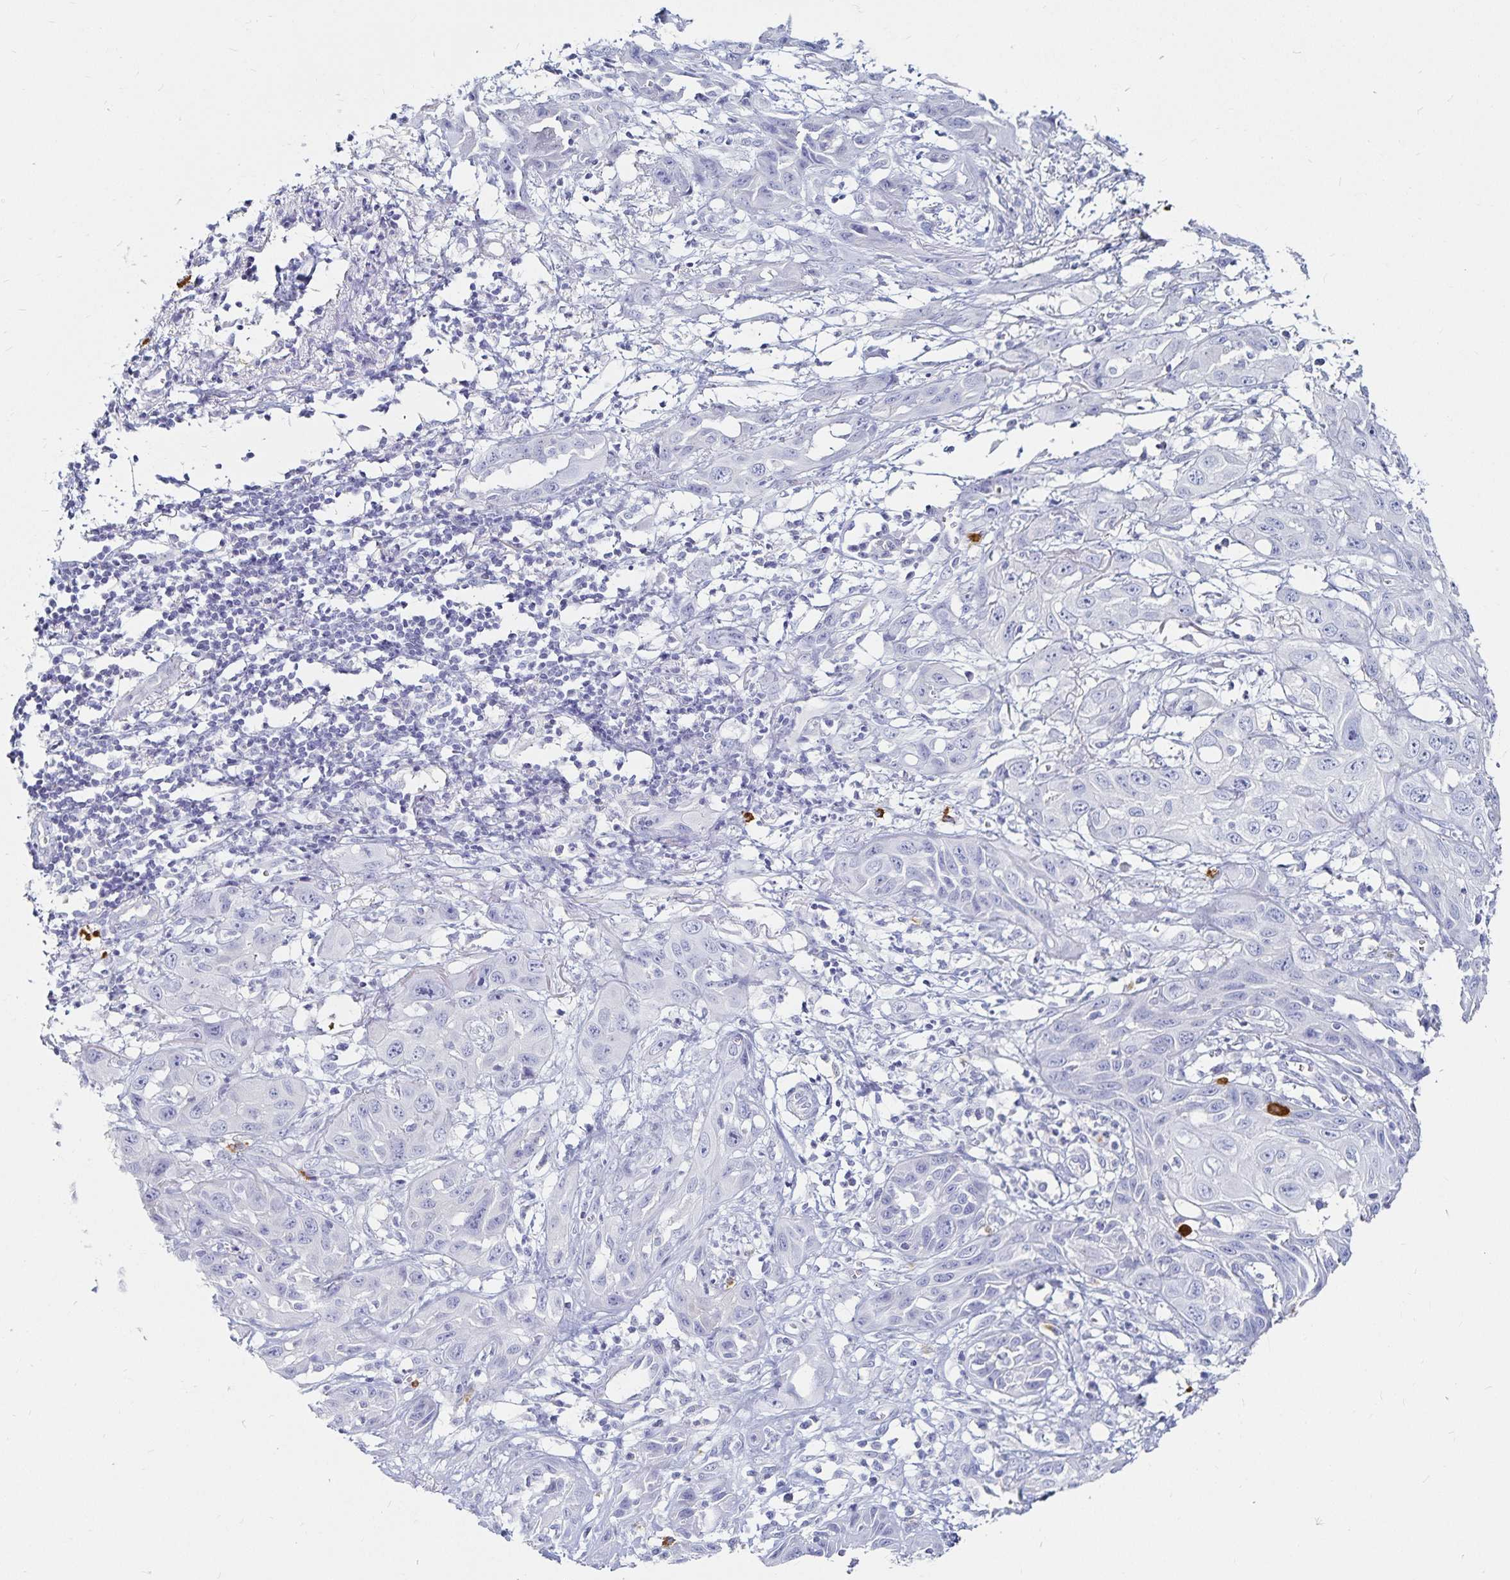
{"staining": {"intensity": "negative", "quantity": "none", "location": "none"}, "tissue": "skin cancer", "cell_type": "Tumor cells", "image_type": "cancer", "snomed": [{"axis": "morphology", "description": "Squamous cell carcinoma, NOS"}, {"axis": "topography", "description": "Skin"}, {"axis": "topography", "description": "Vulva"}], "caption": "Histopathology image shows no protein staining in tumor cells of skin cancer (squamous cell carcinoma) tissue.", "gene": "TNIP1", "patient": {"sex": "female", "age": 71}}